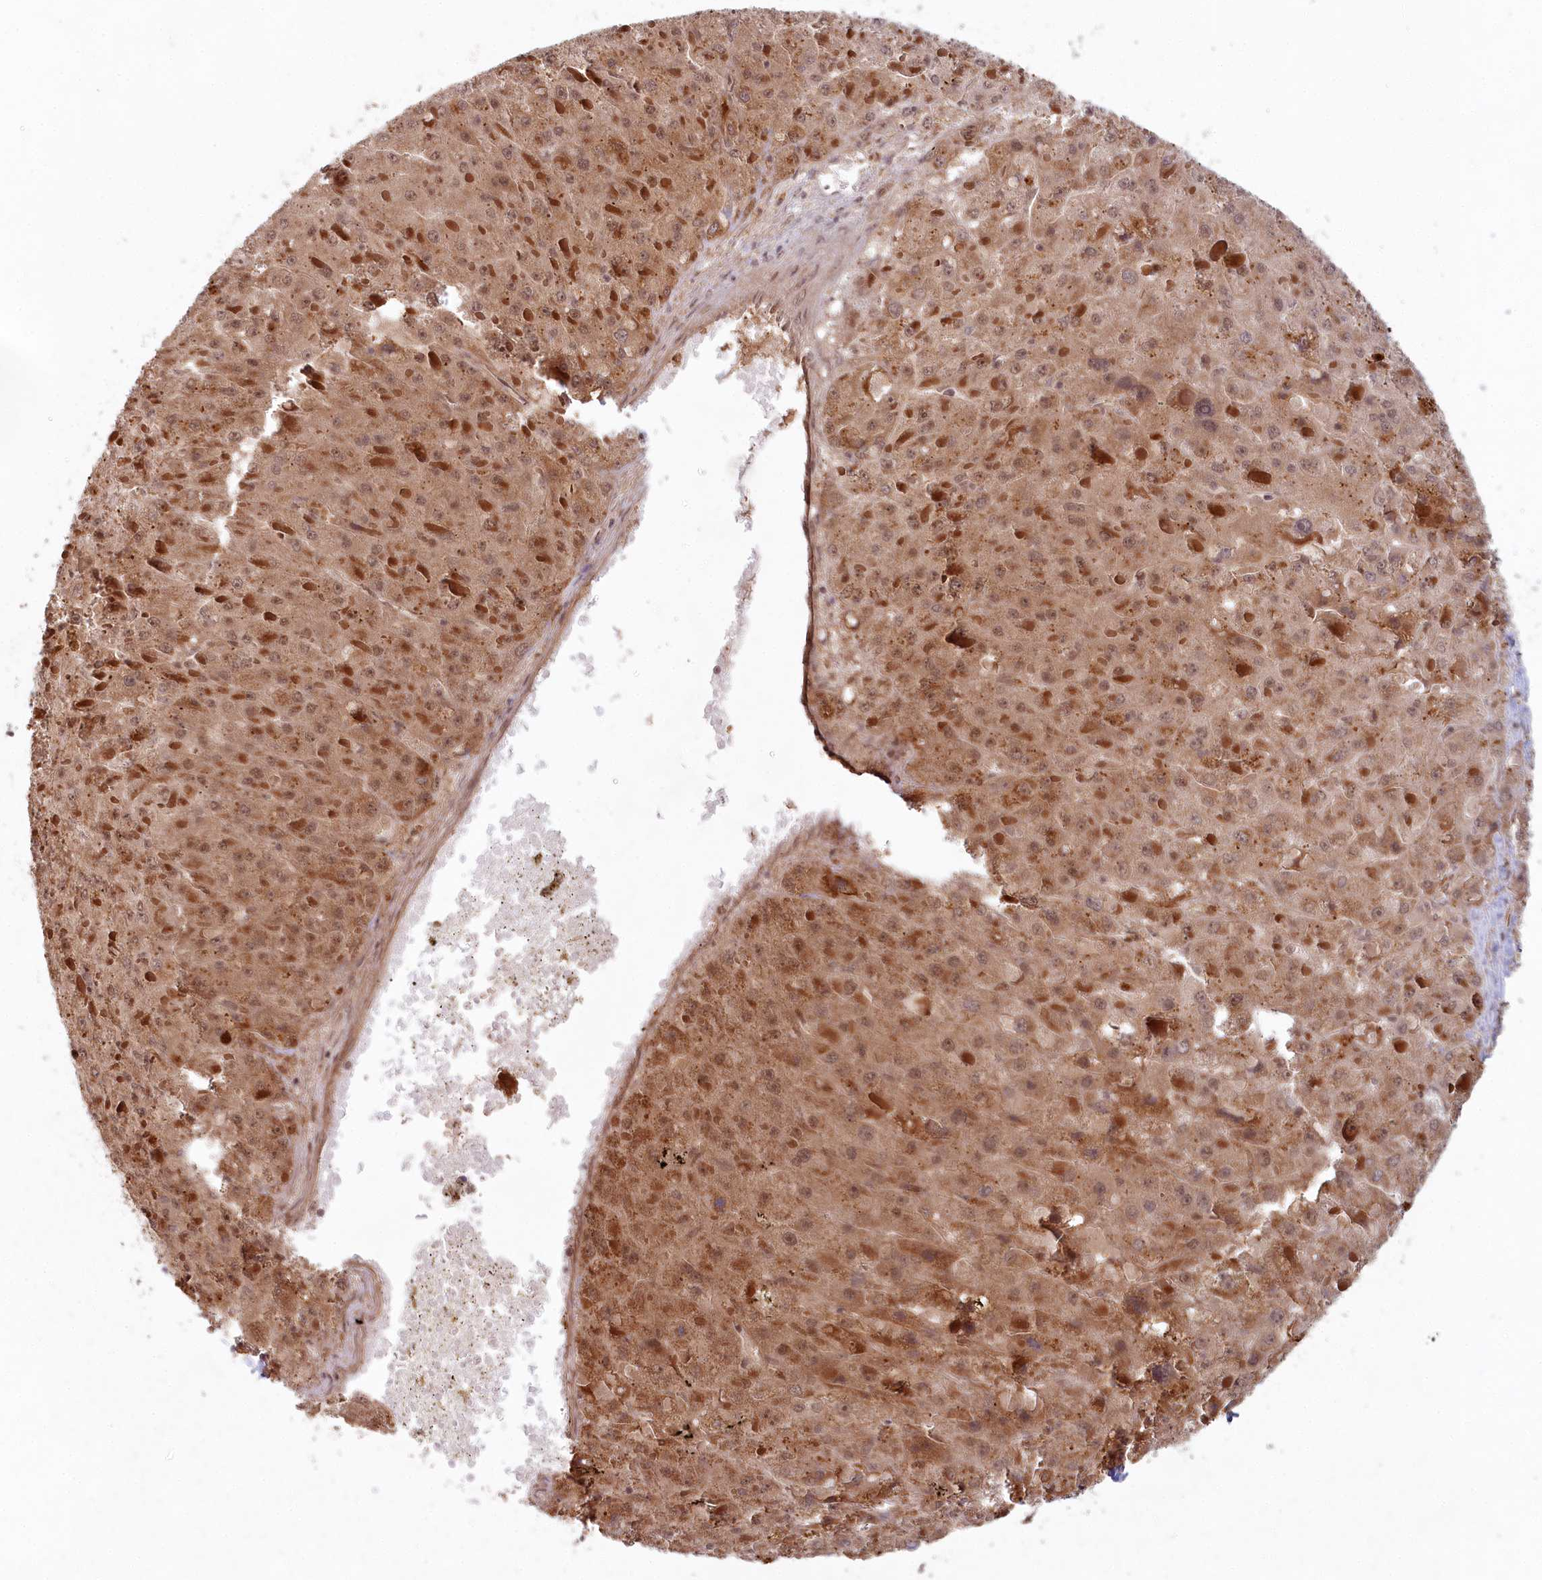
{"staining": {"intensity": "moderate", "quantity": ">75%", "location": "cytoplasmic/membranous"}, "tissue": "liver cancer", "cell_type": "Tumor cells", "image_type": "cancer", "snomed": [{"axis": "morphology", "description": "Carcinoma, Hepatocellular, NOS"}, {"axis": "topography", "description": "Liver"}], "caption": "Immunohistochemical staining of human liver cancer (hepatocellular carcinoma) exhibits moderate cytoplasmic/membranous protein expression in about >75% of tumor cells. (DAB IHC with brightfield microscopy, high magnification).", "gene": "WAPL", "patient": {"sex": "female", "age": 73}}